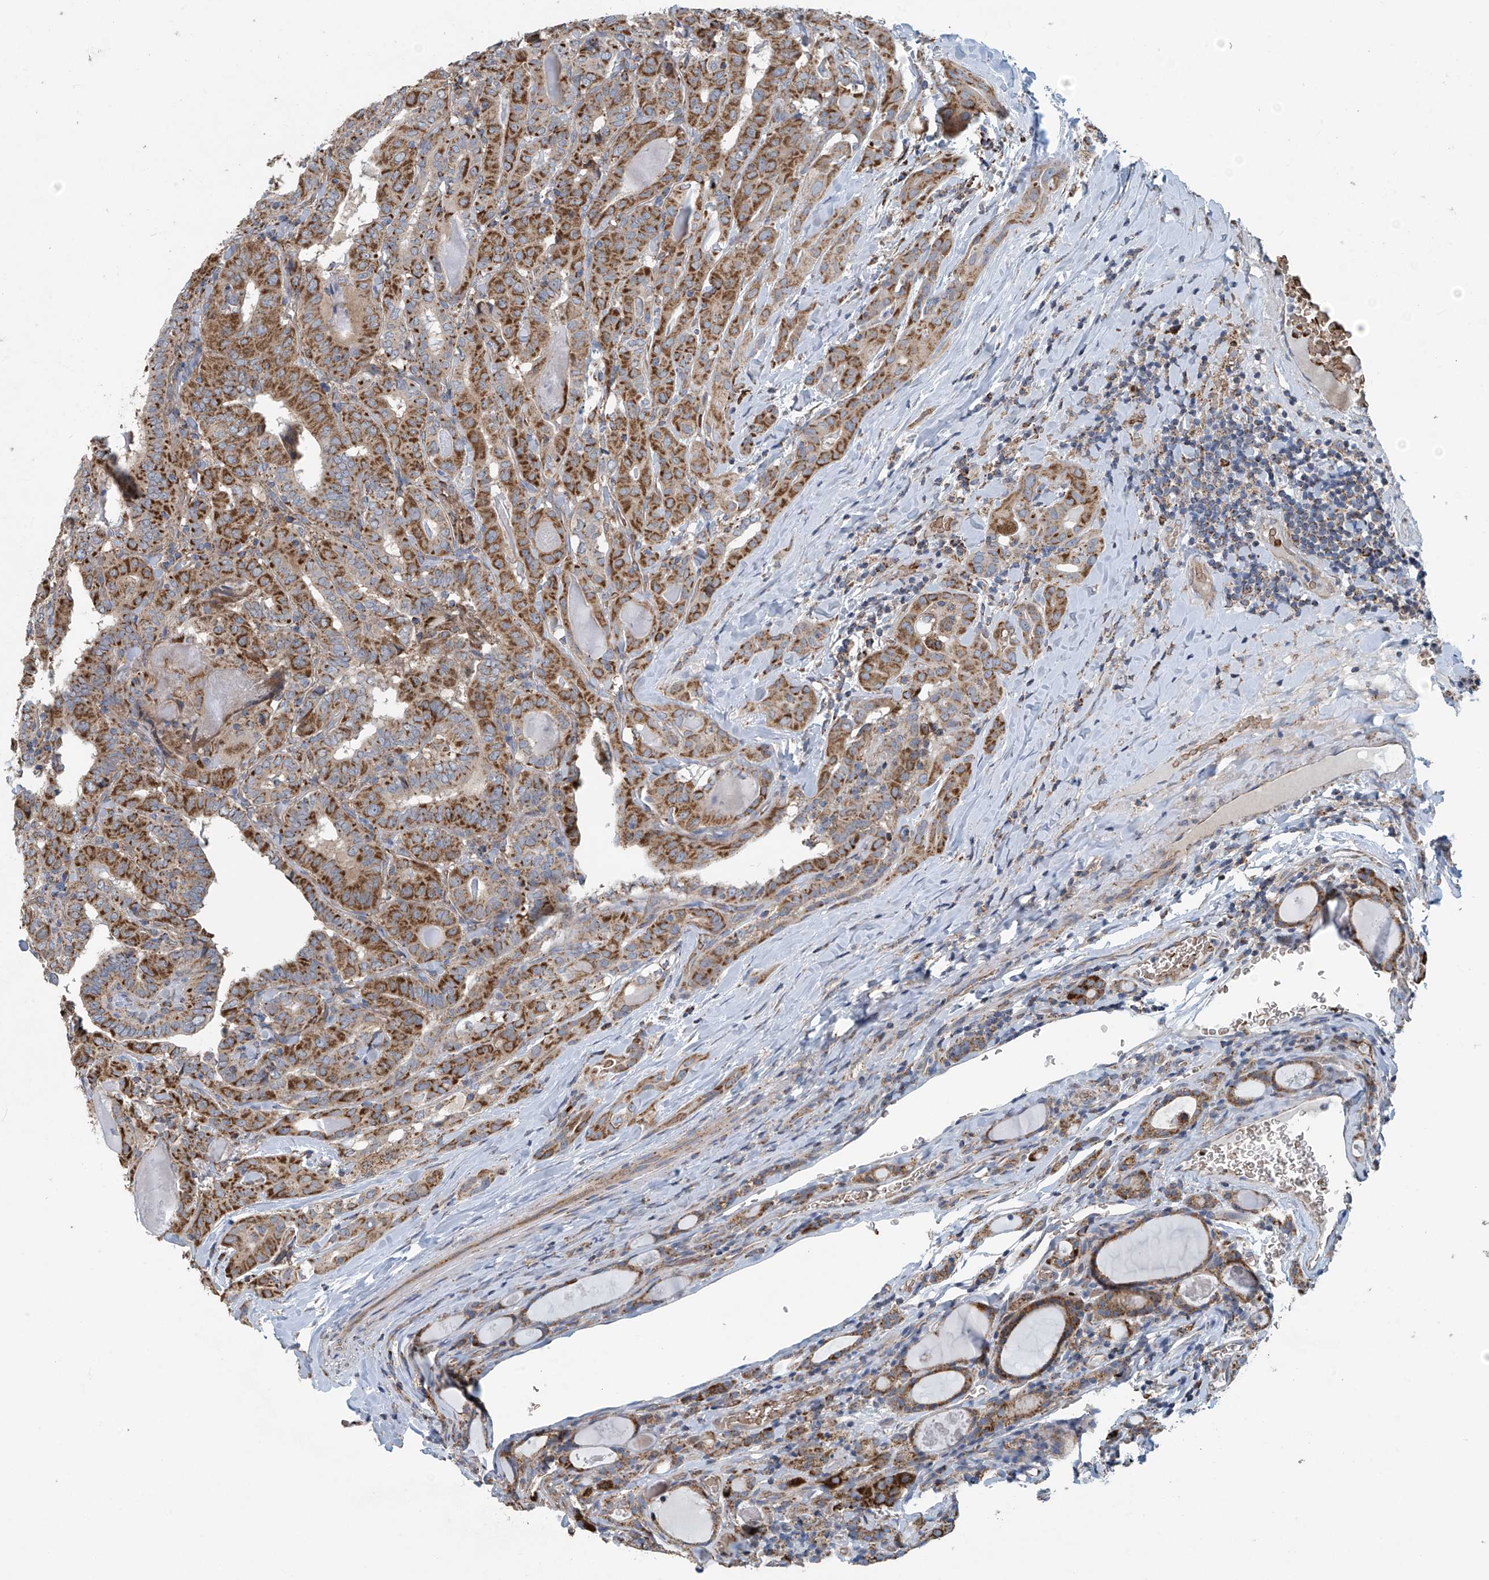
{"staining": {"intensity": "strong", "quantity": ">75%", "location": "cytoplasmic/membranous"}, "tissue": "thyroid cancer", "cell_type": "Tumor cells", "image_type": "cancer", "snomed": [{"axis": "morphology", "description": "Papillary adenocarcinoma, NOS"}, {"axis": "topography", "description": "Thyroid gland"}], "caption": "The image shows staining of papillary adenocarcinoma (thyroid), revealing strong cytoplasmic/membranous protein staining (brown color) within tumor cells.", "gene": "COMMD1", "patient": {"sex": "female", "age": 72}}